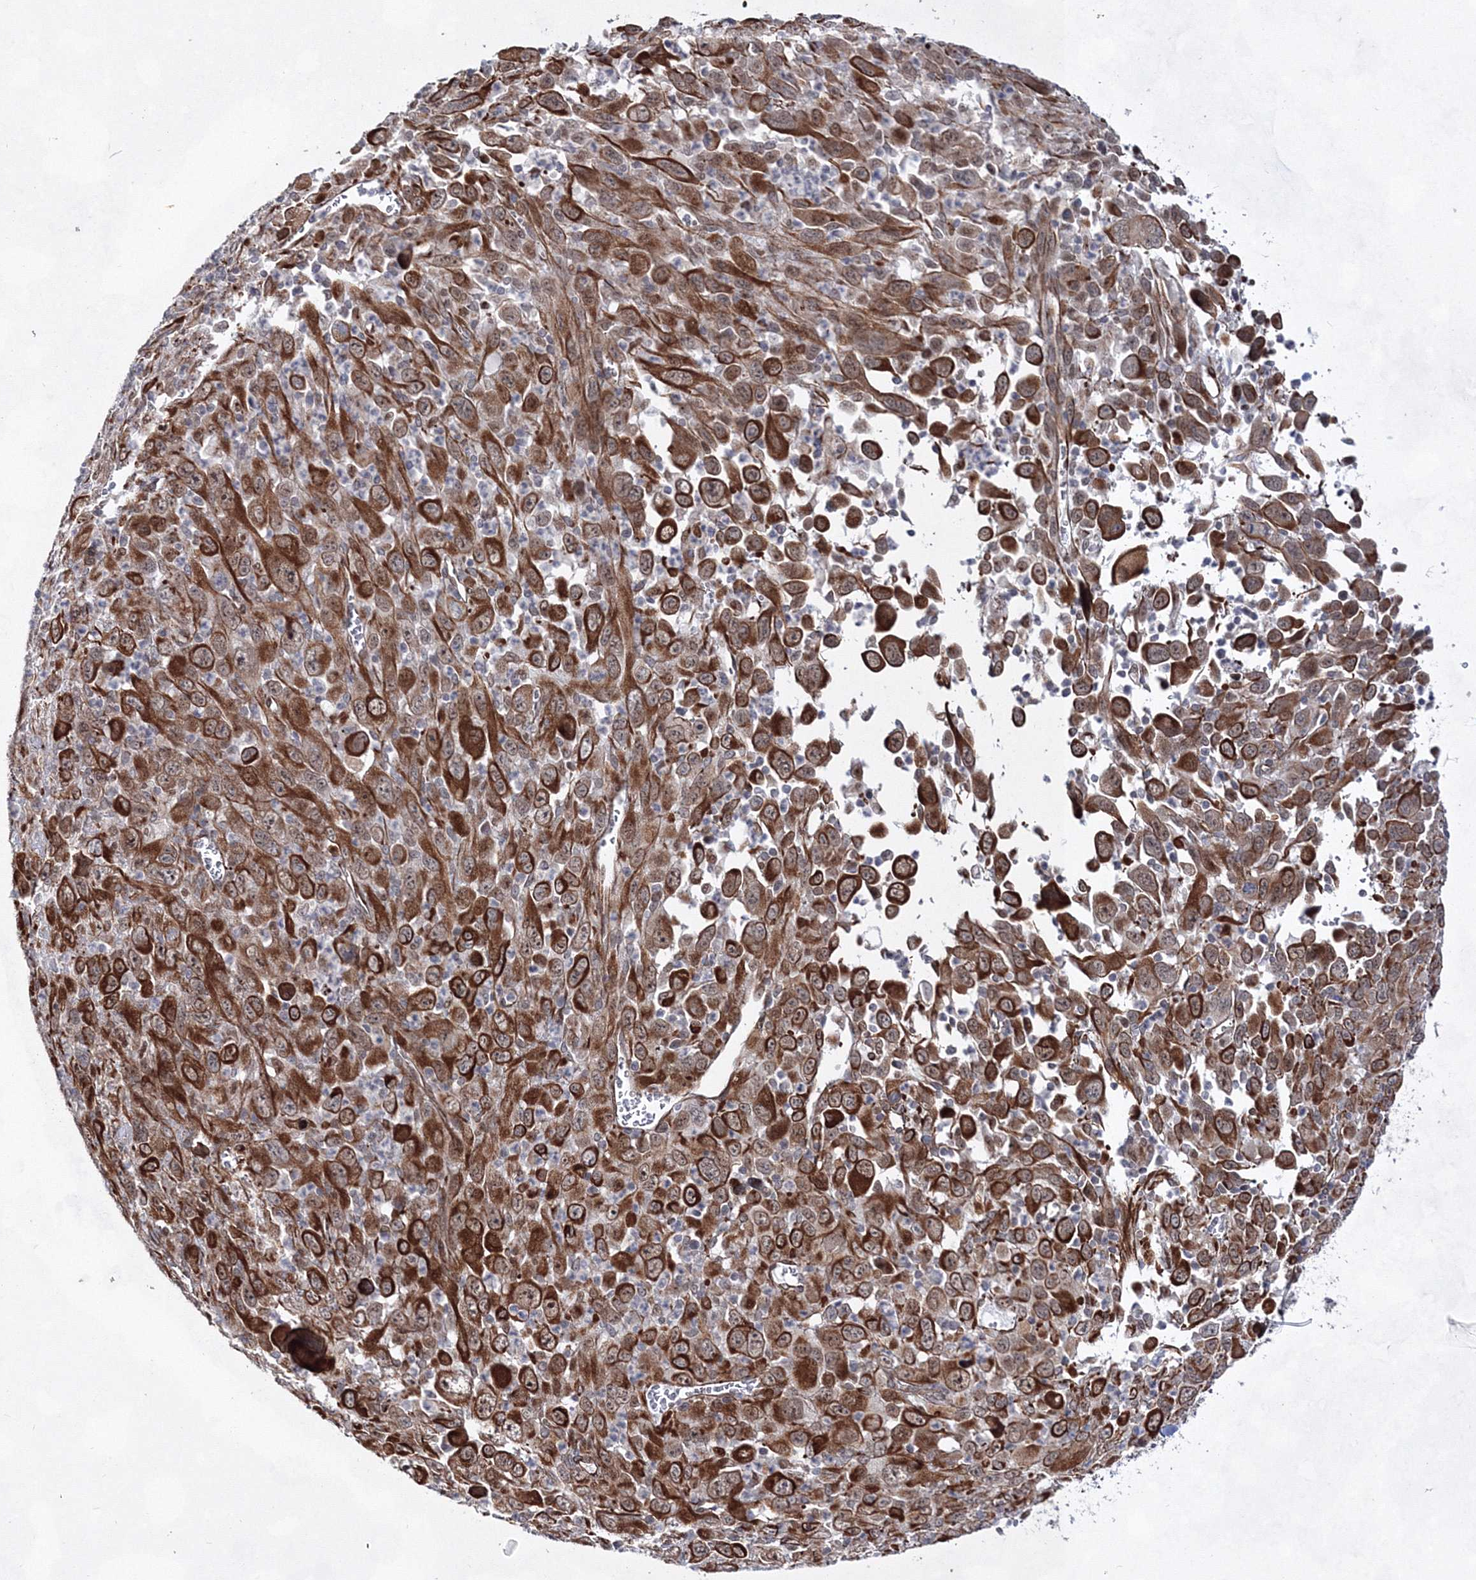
{"staining": {"intensity": "strong", "quantity": "25%-75%", "location": "cytoplasmic/membranous"}, "tissue": "melanoma", "cell_type": "Tumor cells", "image_type": "cancer", "snomed": [{"axis": "morphology", "description": "Malignant melanoma, Metastatic site"}, {"axis": "topography", "description": "Skin"}], "caption": "IHC of malignant melanoma (metastatic site) exhibits high levels of strong cytoplasmic/membranous positivity in approximately 25%-75% of tumor cells.", "gene": "SNIP1", "patient": {"sex": "female", "age": 56}}